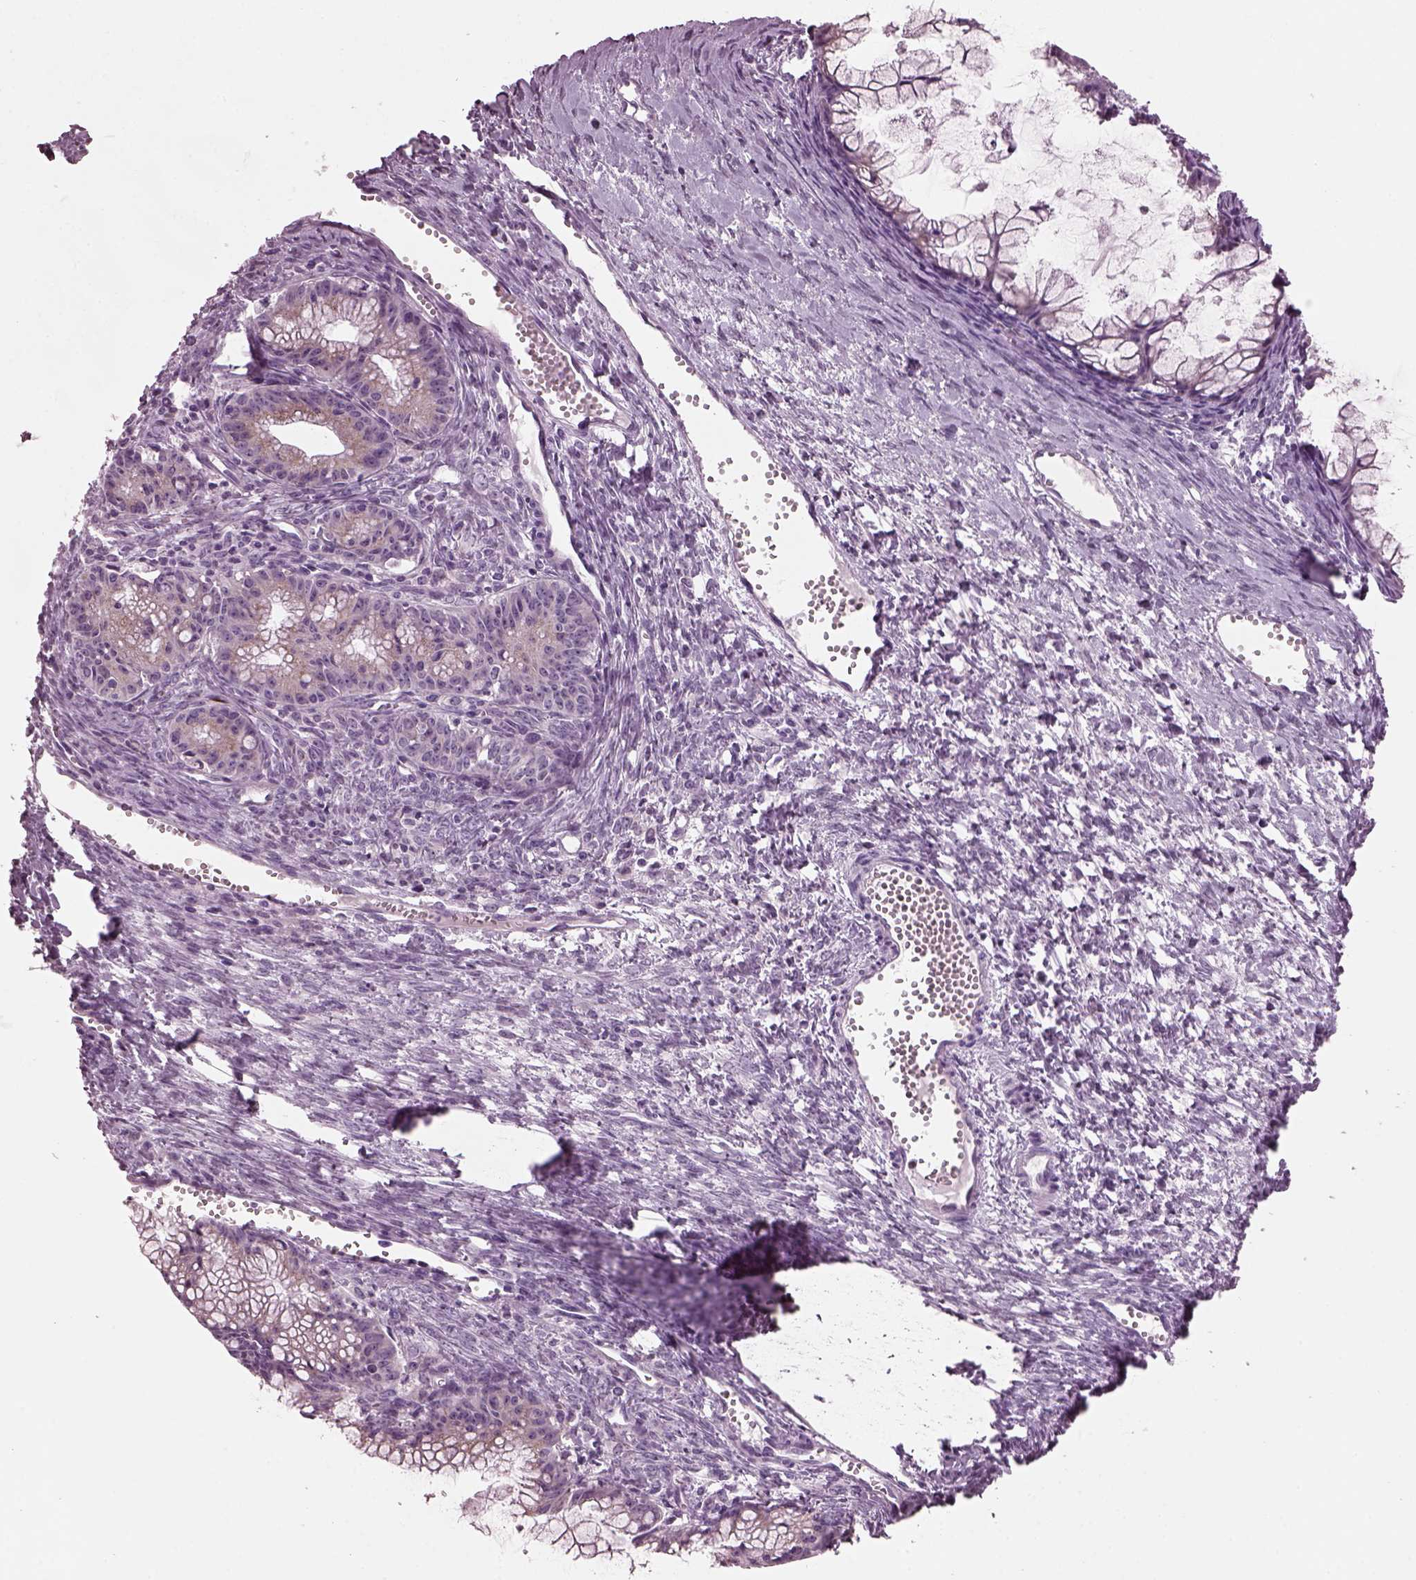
{"staining": {"intensity": "negative", "quantity": "none", "location": "none"}, "tissue": "ovarian cancer", "cell_type": "Tumor cells", "image_type": "cancer", "snomed": [{"axis": "morphology", "description": "Cystadenocarcinoma, mucinous, NOS"}, {"axis": "topography", "description": "Ovary"}], "caption": "This is an immunohistochemistry (IHC) photomicrograph of human ovarian mucinous cystadenocarcinoma. There is no staining in tumor cells.", "gene": "PRR9", "patient": {"sex": "female", "age": 41}}